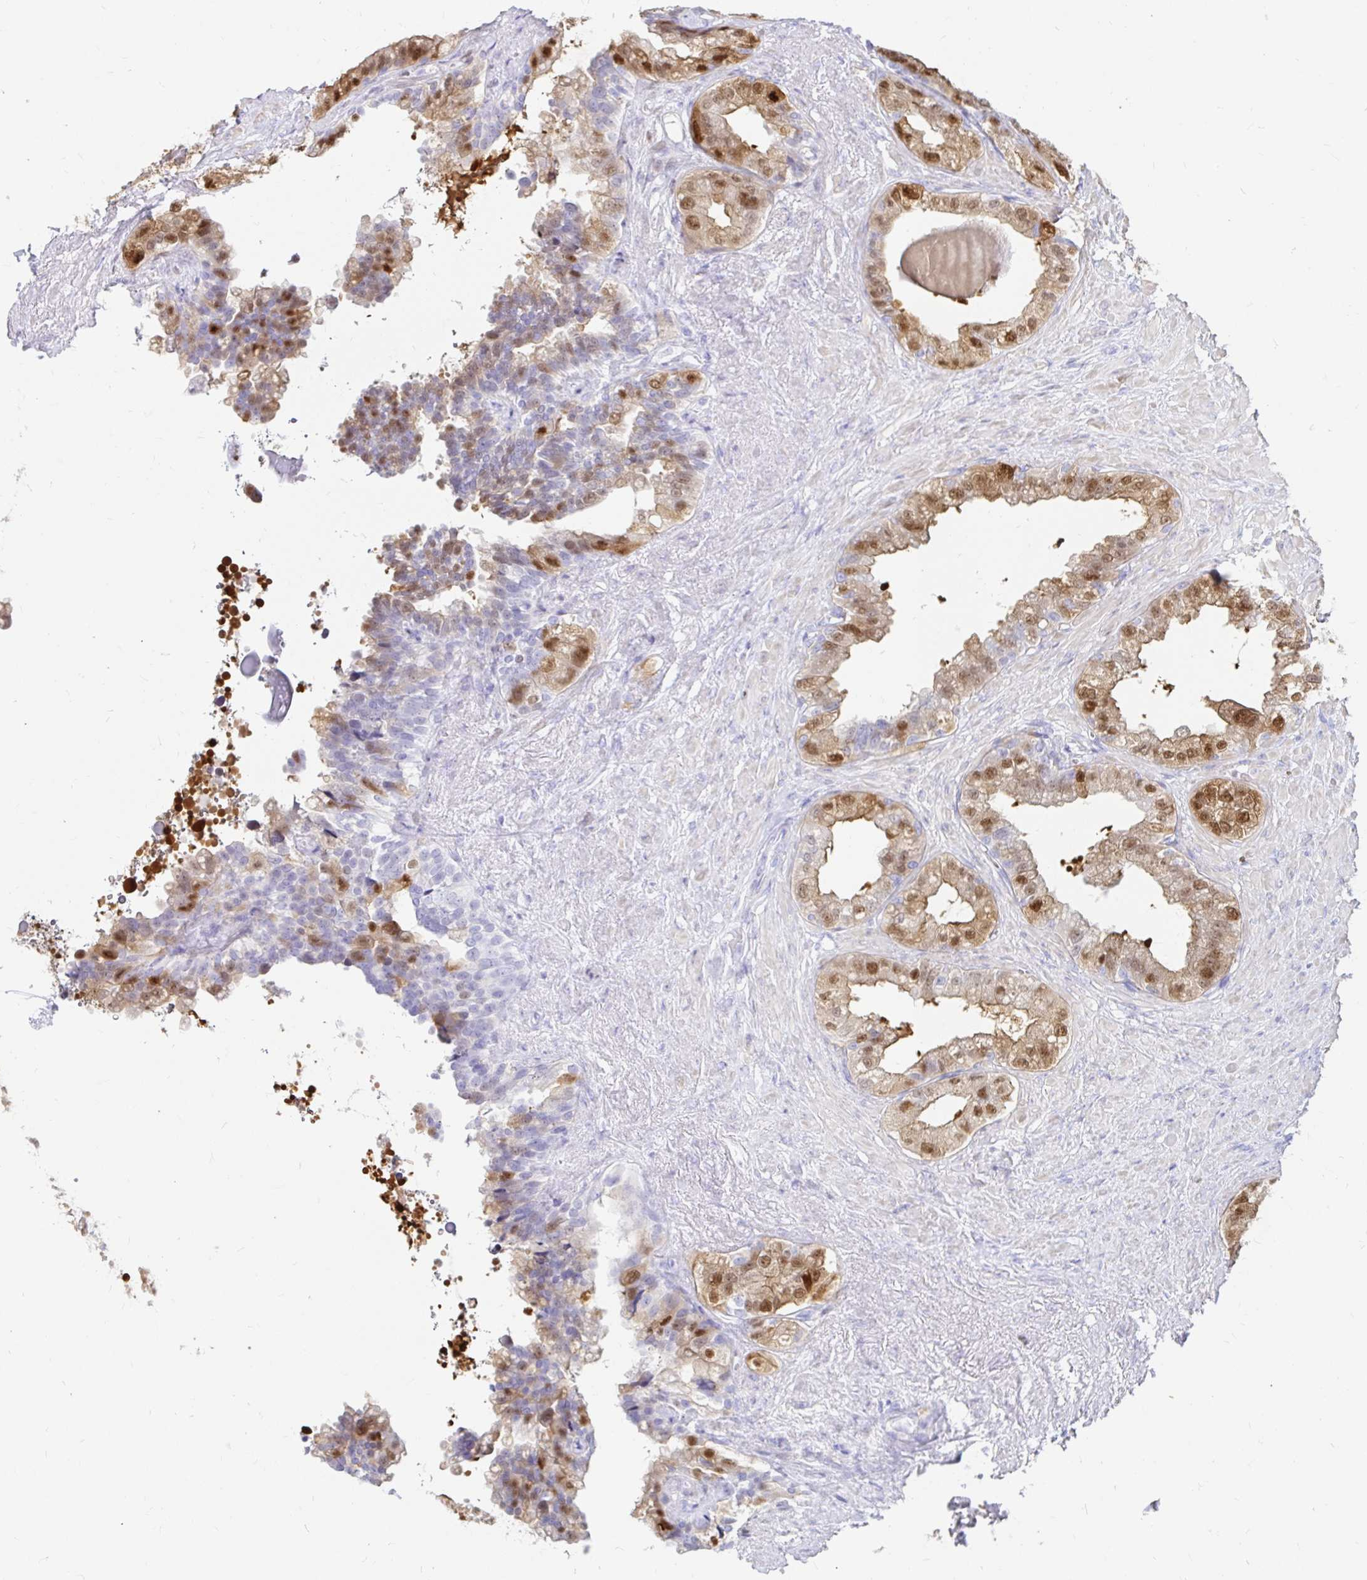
{"staining": {"intensity": "moderate", "quantity": "<25%", "location": "nuclear"}, "tissue": "seminal vesicle", "cell_type": "Glandular cells", "image_type": "normal", "snomed": [{"axis": "morphology", "description": "Normal tissue, NOS"}, {"axis": "topography", "description": "Seminal veicle"}, {"axis": "topography", "description": "Peripheral nerve tissue"}], "caption": "Immunohistochemistry (IHC) image of normal seminal vesicle: human seminal vesicle stained using immunohistochemistry exhibits low levels of moderate protein expression localized specifically in the nuclear of glandular cells, appearing as a nuclear brown color.", "gene": "PPP1R1B", "patient": {"sex": "male", "age": 76}}